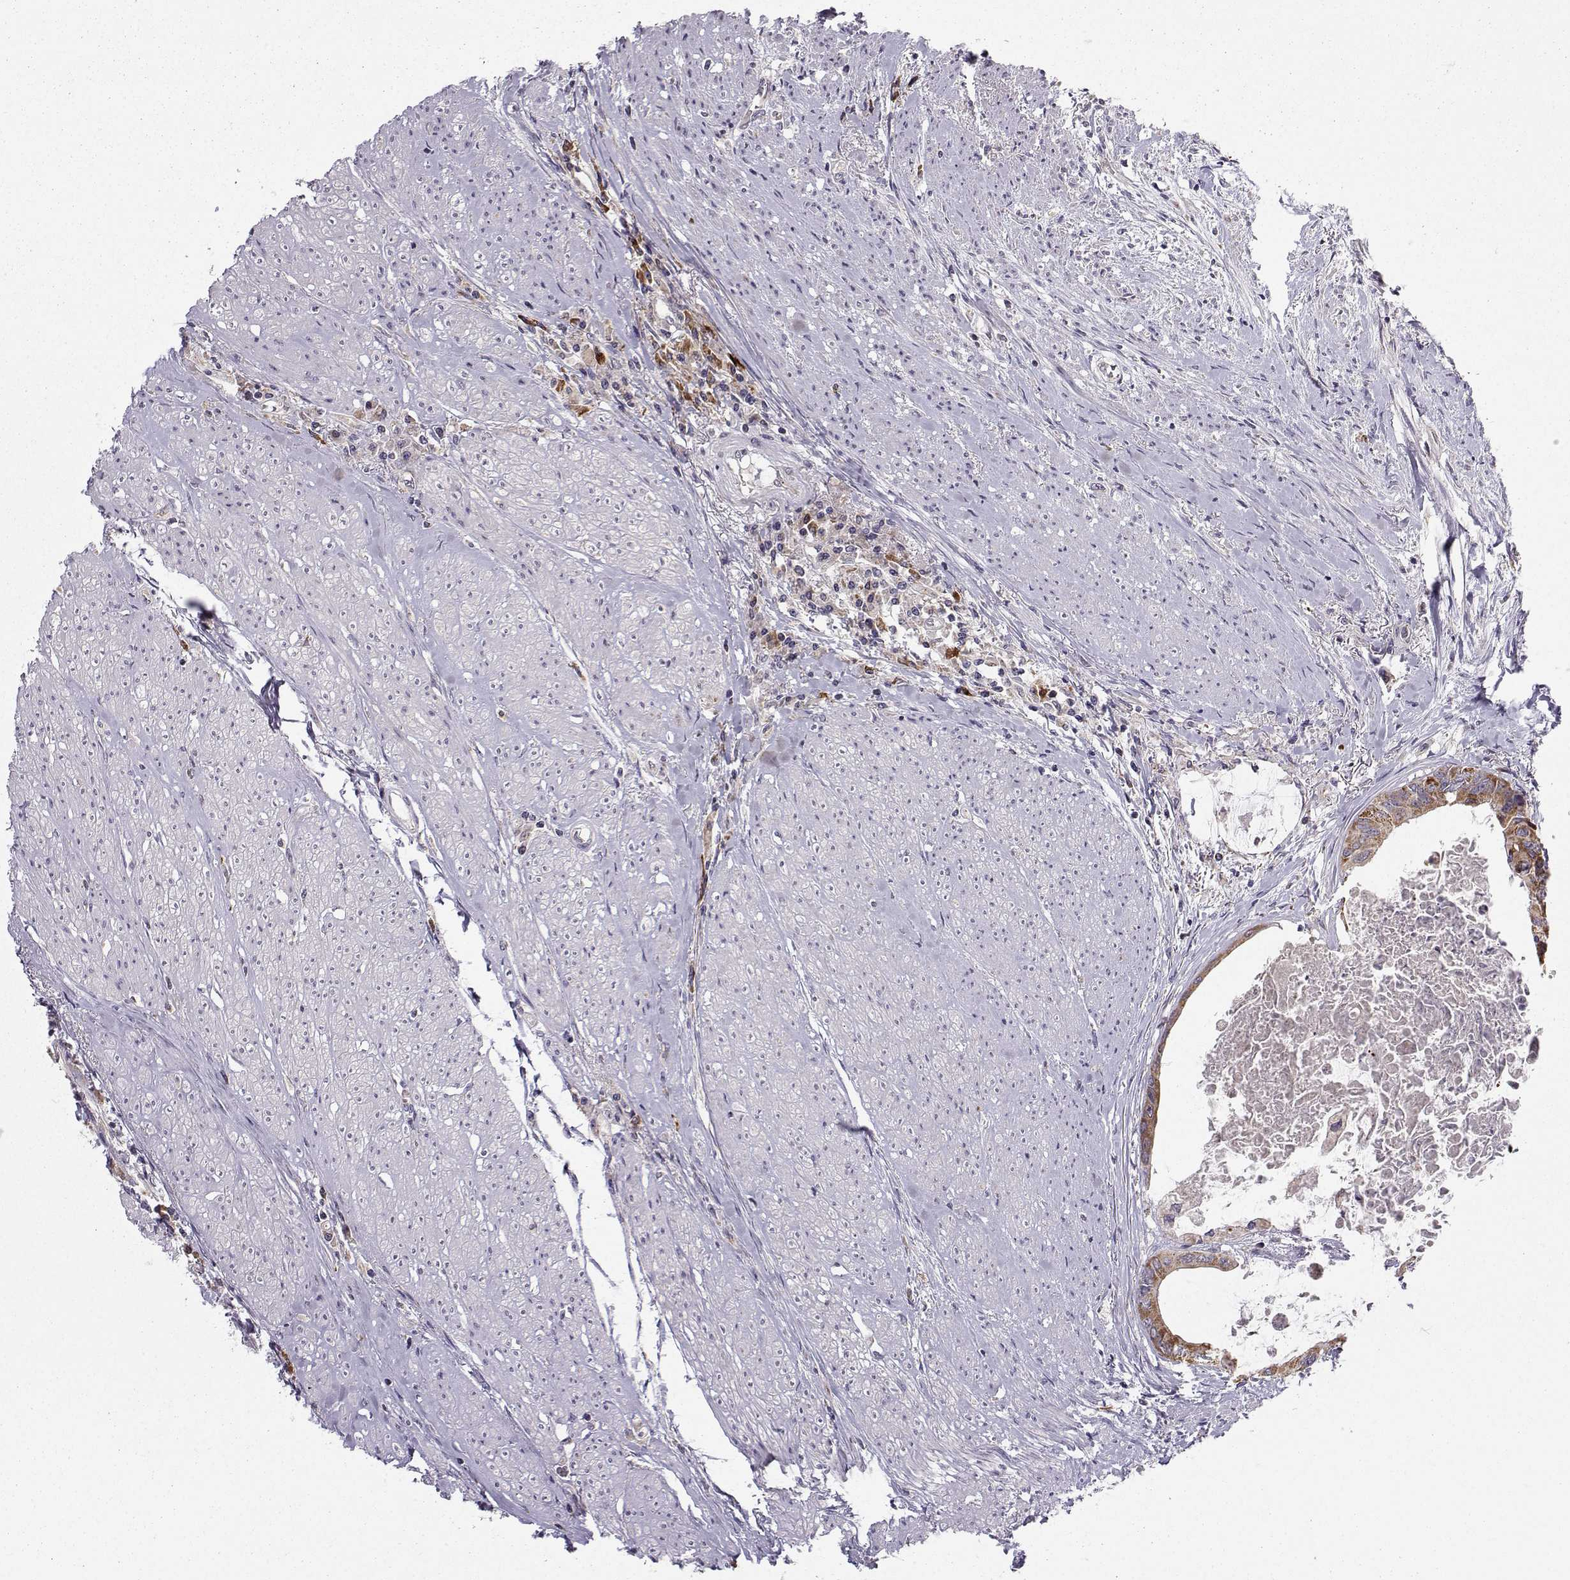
{"staining": {"intensity": "strong", "quantity": ">75%", "location": "cytoplasmic/membranous"}, "tissue": "colorectal cancer", "cell_type": "Tumor cells", "image_type": "cancer", "snomed": [{"axis": "morphology", "description": "Adenocarcinoma, NOS"}, {"axis": "topography", "description": "Rectum"}], "caption": "Colorectal cancer stained with a protein marker reveals strong staining in tumor cells.", "gene": "NECAB3", "patient": {"sex": "male", "age": 59}}